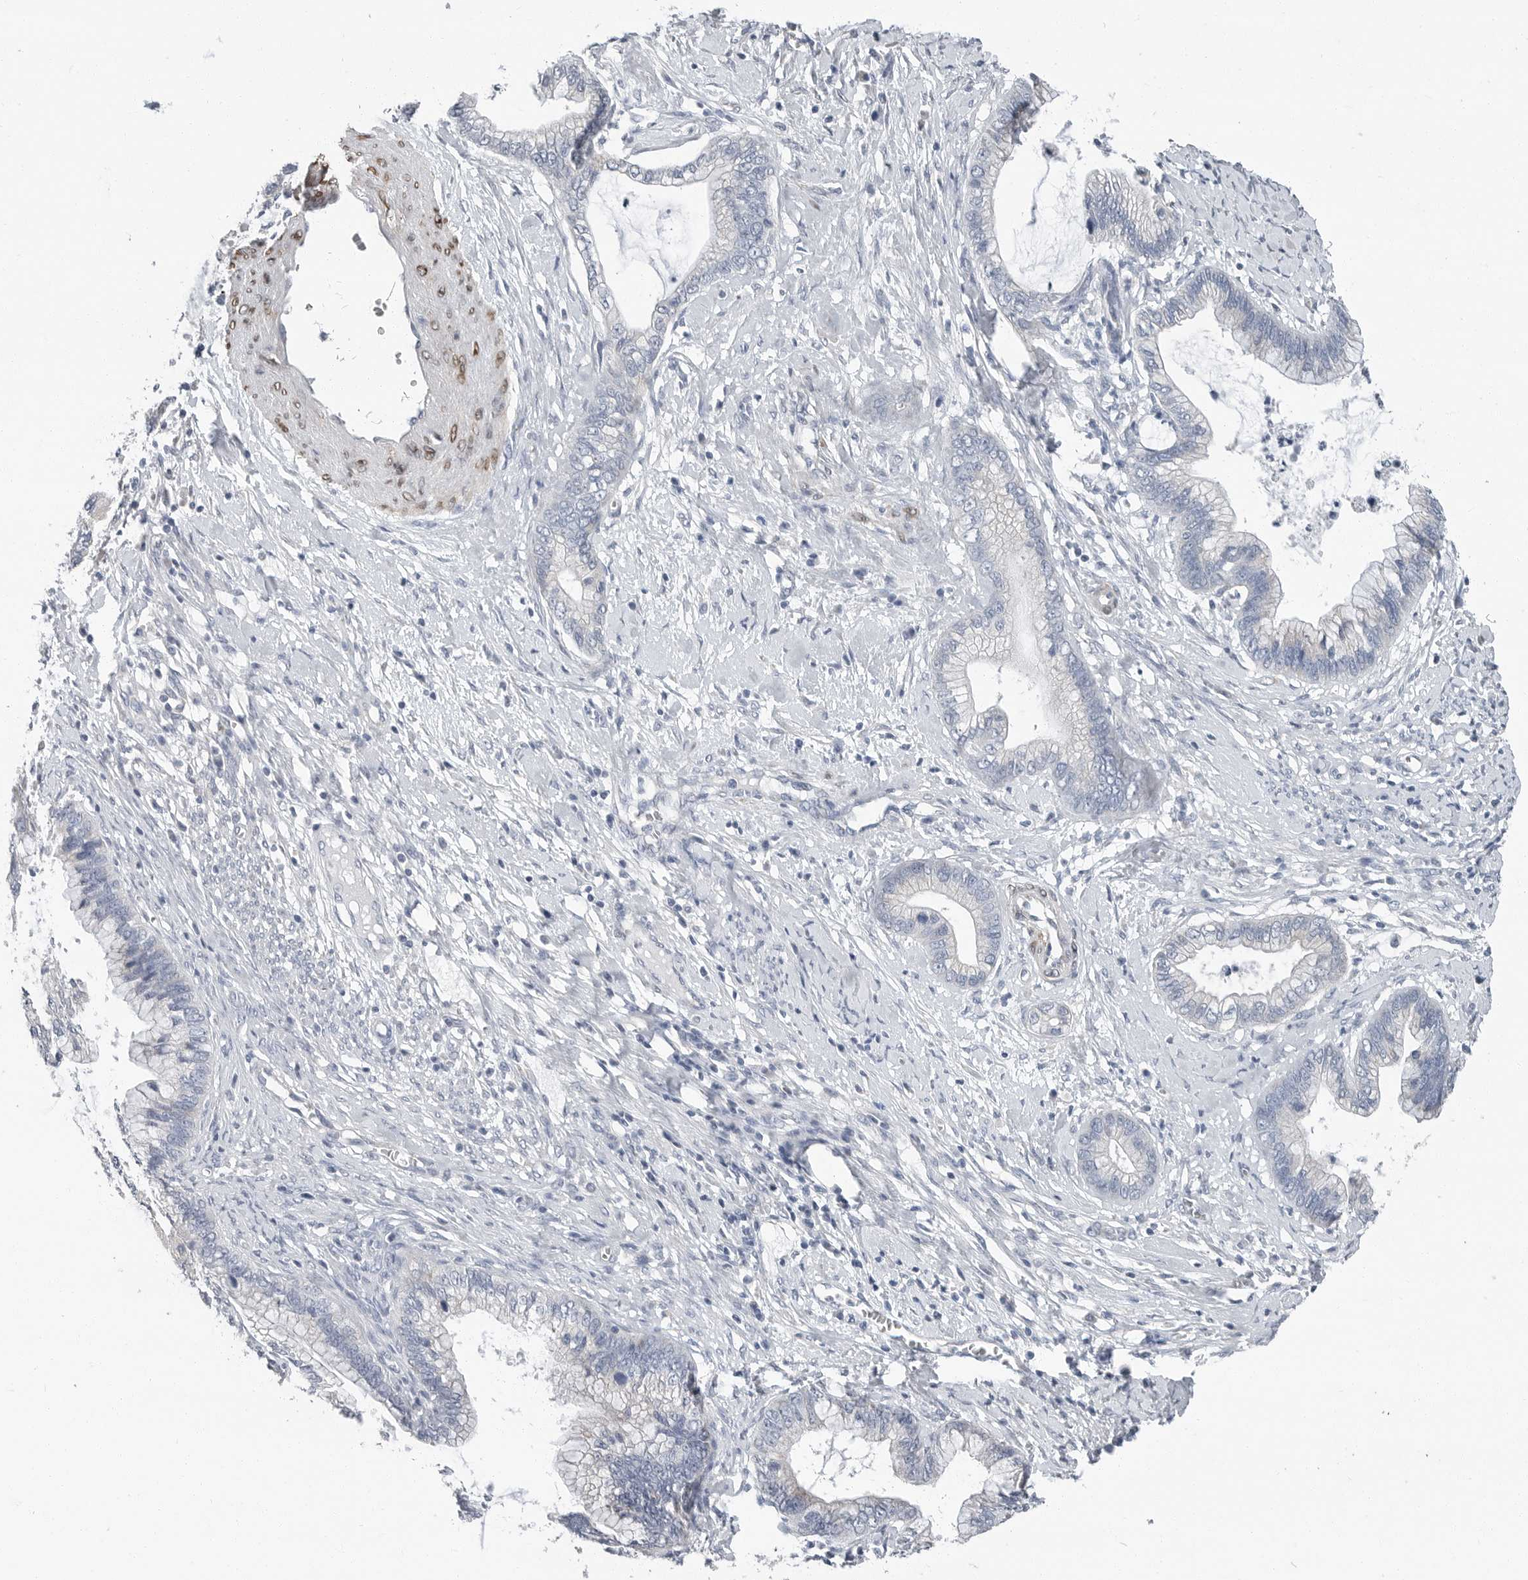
{"staining": {"intensity": "negative", "quantity": "none", "location": "none"}, "tissue": "cervical cancer", "cell_type": "Tumor cells", "image_type": "cancer", "snomed": [{"axis": "morphology", "description": "Adenocarcinoma, NOS"}, {"axis": "topography", "description": "Cervix"}], "caption": "A micrograph of human cervical cancer (adenocarcinoma) is negative for staining in tumor cells.", "gene": "PLN", "patient": {"sex": "female", "age": 44}}